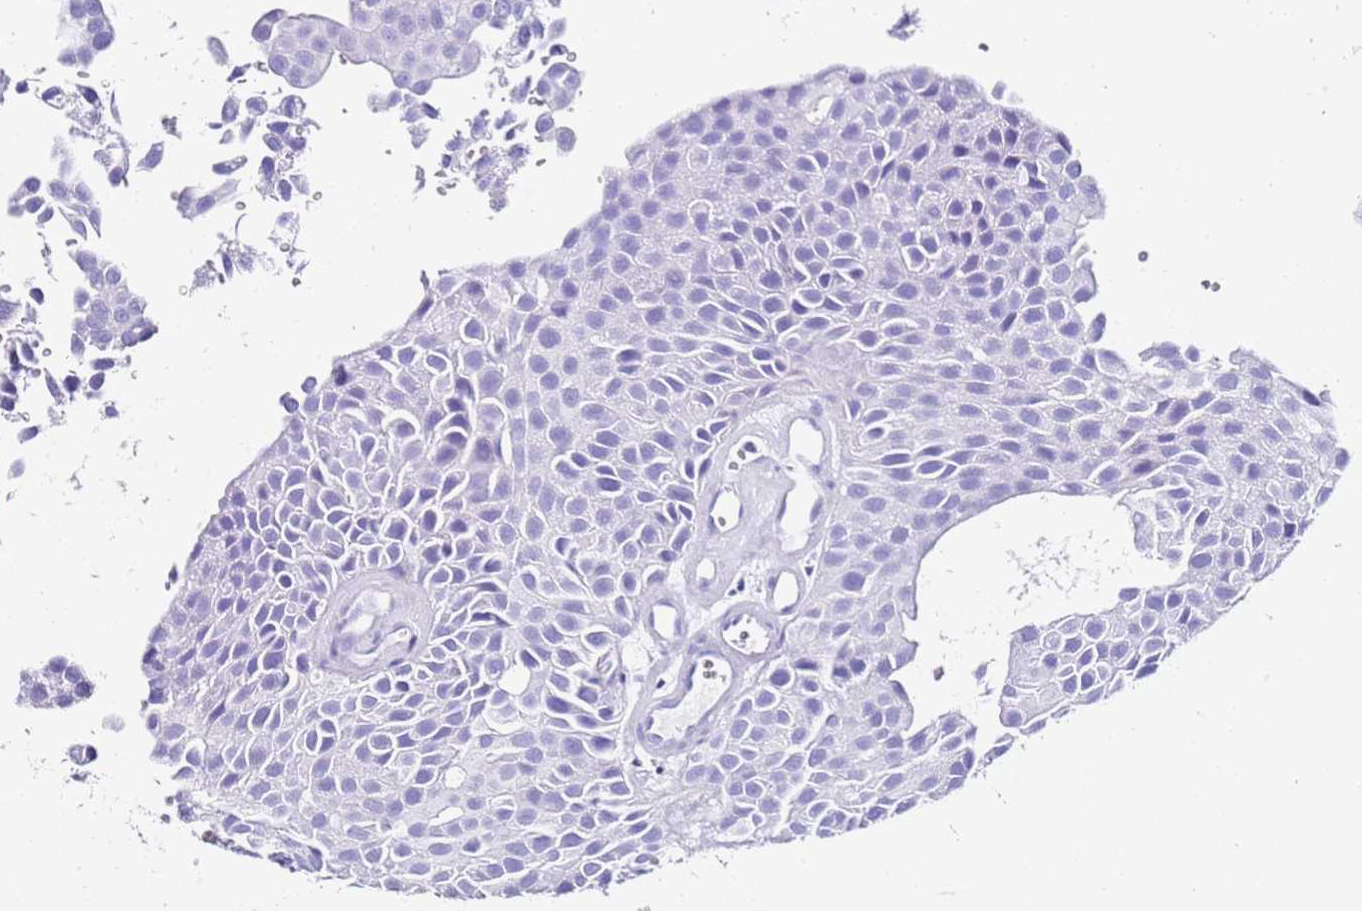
{"staining": {"intensity": "negative", "quantity": "none", "location": "none"}, "tissue": "urothelial cancer", "cell_type": "Tumor cells", "image_type": "cancer", "snomed": [{"axis": "morphology", "description": "Urothelial carcinoma, Low grade"}, {"axis": "topography", "description": "Urinary bladder"}], "caption": "Tumor cells show no significant staining in urothelial cancer. Brightfield microscopy of immunohistochemistry stained with DAB (3,3'-diaminobenzidine) (brown) and hematoxylin (blue), captured at high magnification.", "gene": "PTBP2", "patient": {"sex": "male", "age": 88}}